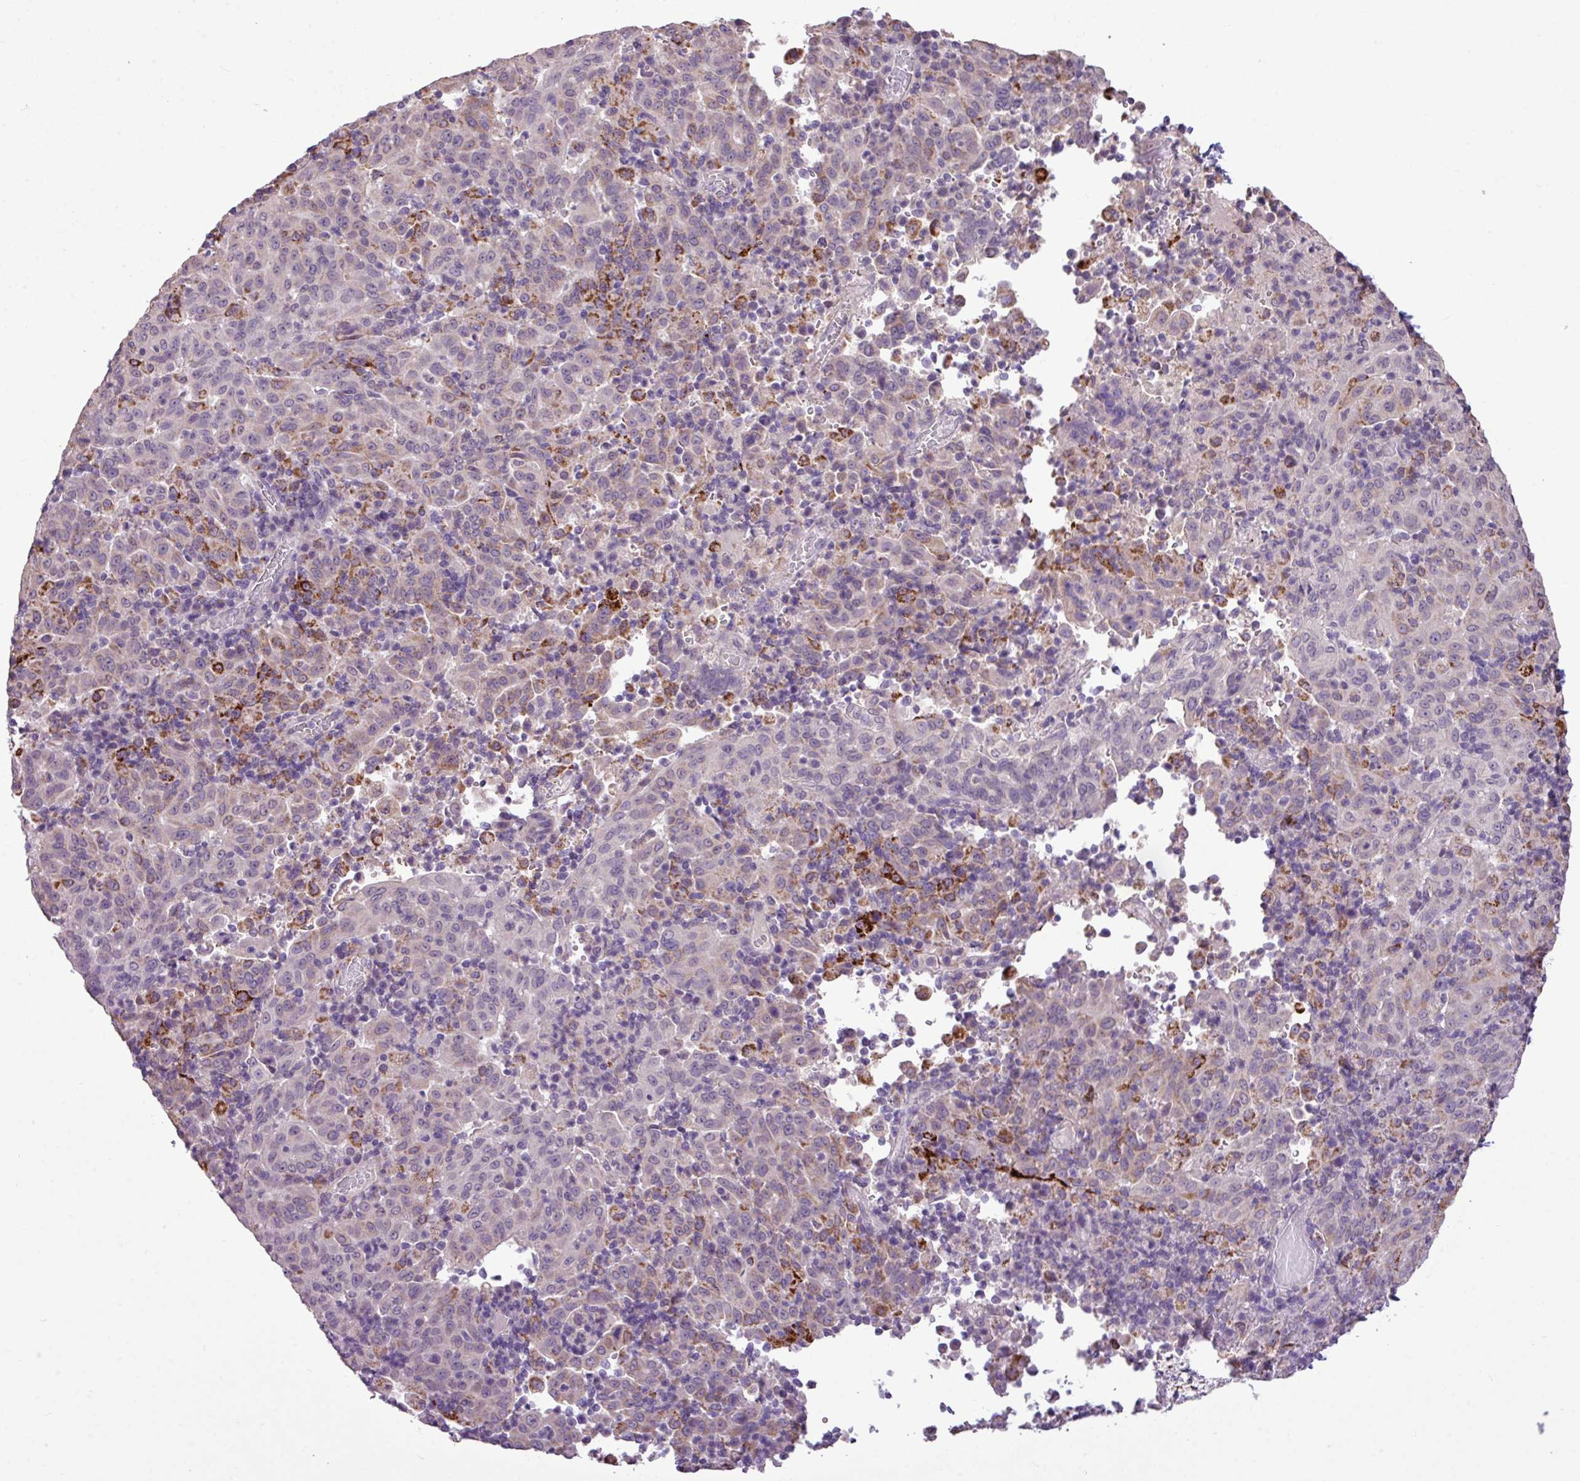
{"staining": {"intensity": "moderate", "quantity": "<25%", "location": "cytoplasmic/membranous"}, "tissue": "pancreatic cancer", "cell_type": "Tumor cells", "image_type": "cancer", "snomed": [{"axis": "morphology", "description": "Adenocarcinoma, NOS"}, {"axis": "topography", "description": "Pancreas"}], "caption": "This micrograph exhibits IHC staining of human adenocarcinoma (pancreatic), with low moderate cytoplasmic/membranous expression in about <25% of tumor cells.", "gene": "ALDH2", "patient": {"sex": "male", "age": 63}}